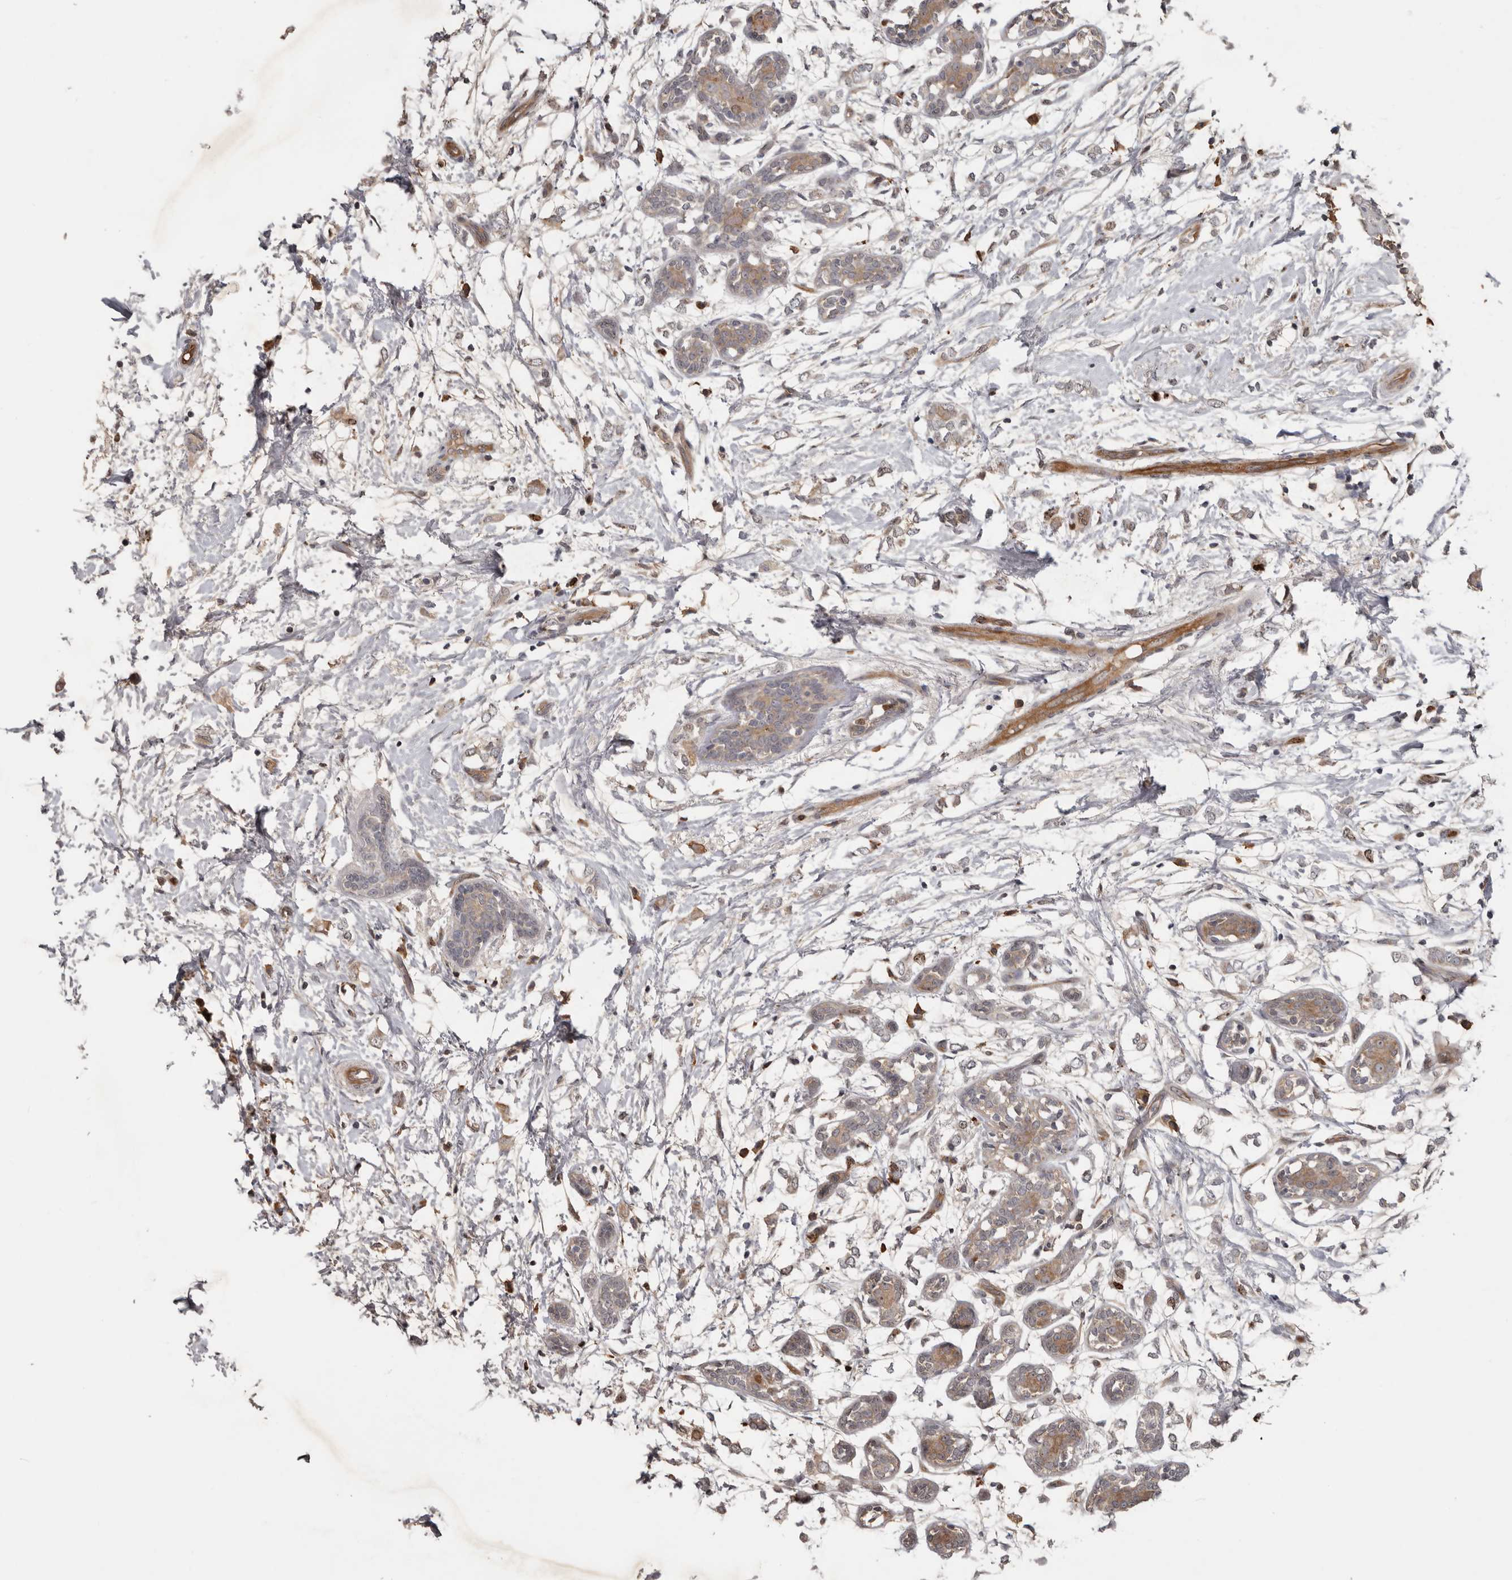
{"staining": {"intensity": "weak", "quantity": "25%-75%", "location": "cytoplasmic/membranous"}, "tissue": "breast cancer", "cell_type": "Tumor cells", "image_type": "cancer", "snomed": [{"axis": "morphology", "description": "Normal tissue, NOS"}, {"axis": "morphology", "description": "Lobular carcinoma"}, {"axis": "topography", "description": "Breast"}], "caption": "An IHC image of neoplastic tissue is shown. Protein staining in brown shows weak cytoplasmic/membranous positivity in lobular carcinoma (breast) within tumor cells.", "gene": "CDCA8", "patient": {"sex": "female", "age": 47}}